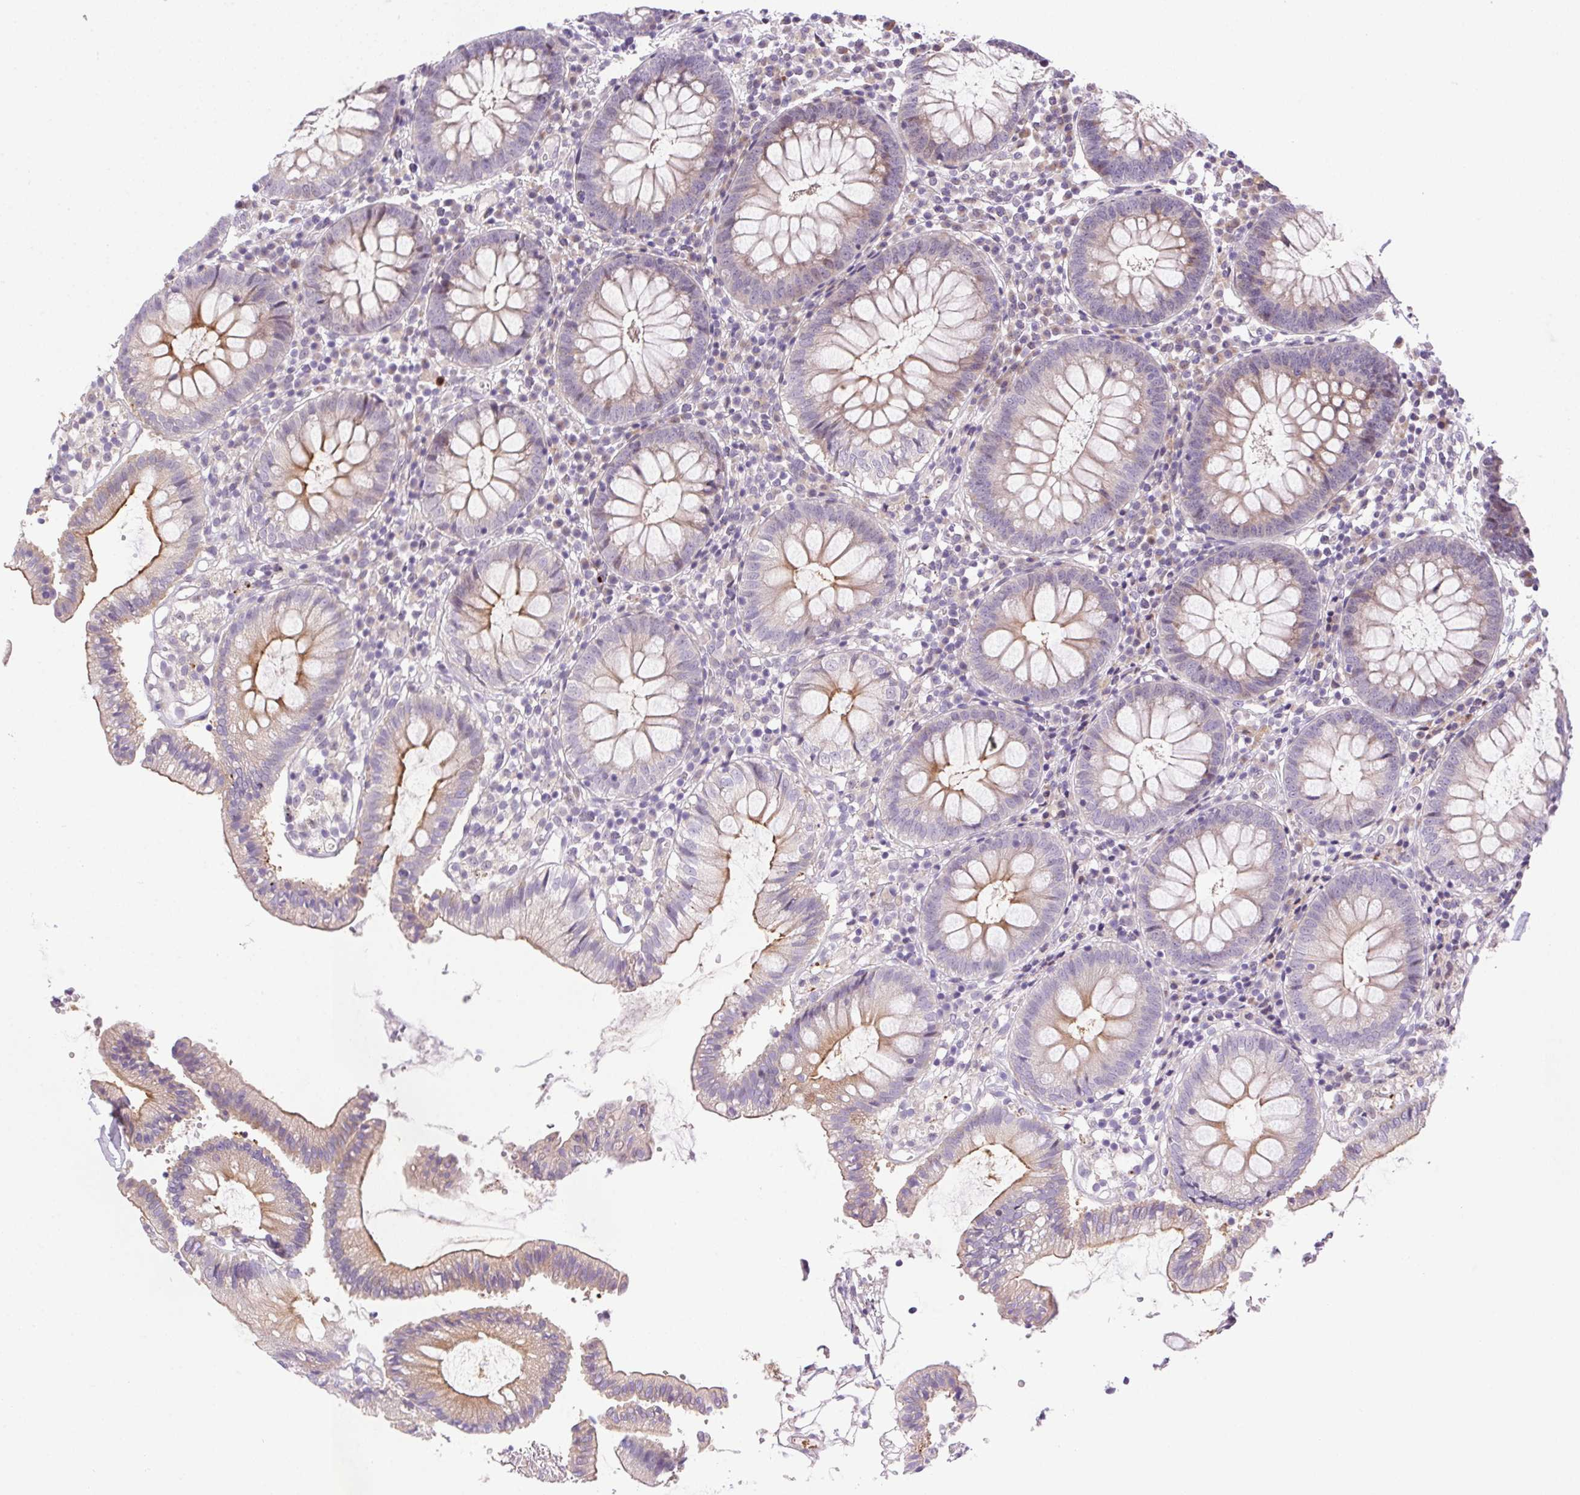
{"staining": {"intensity": "weak", "quantity": "<25%", "location": "cytoplasmic/membranous"}, "tissue": "colon", "cell_type": "Endothelial cells", "image_type": "normal", "snomed": [{"axis": "morphology", "description": "Normal tissue, NOS"}, {"axis": "morphology", "description": "Adenocarcinoma, NOS"}, {"axis": "topography", "description": "Colon"}], "caption": "DAB (3,3'-diaminobenzidine) immunohistochemical staining of benign human colon displays no significant staining in endothelial cells.", "gene": "LRRTM1", "patient": {"sex": "male", "age": 83}}